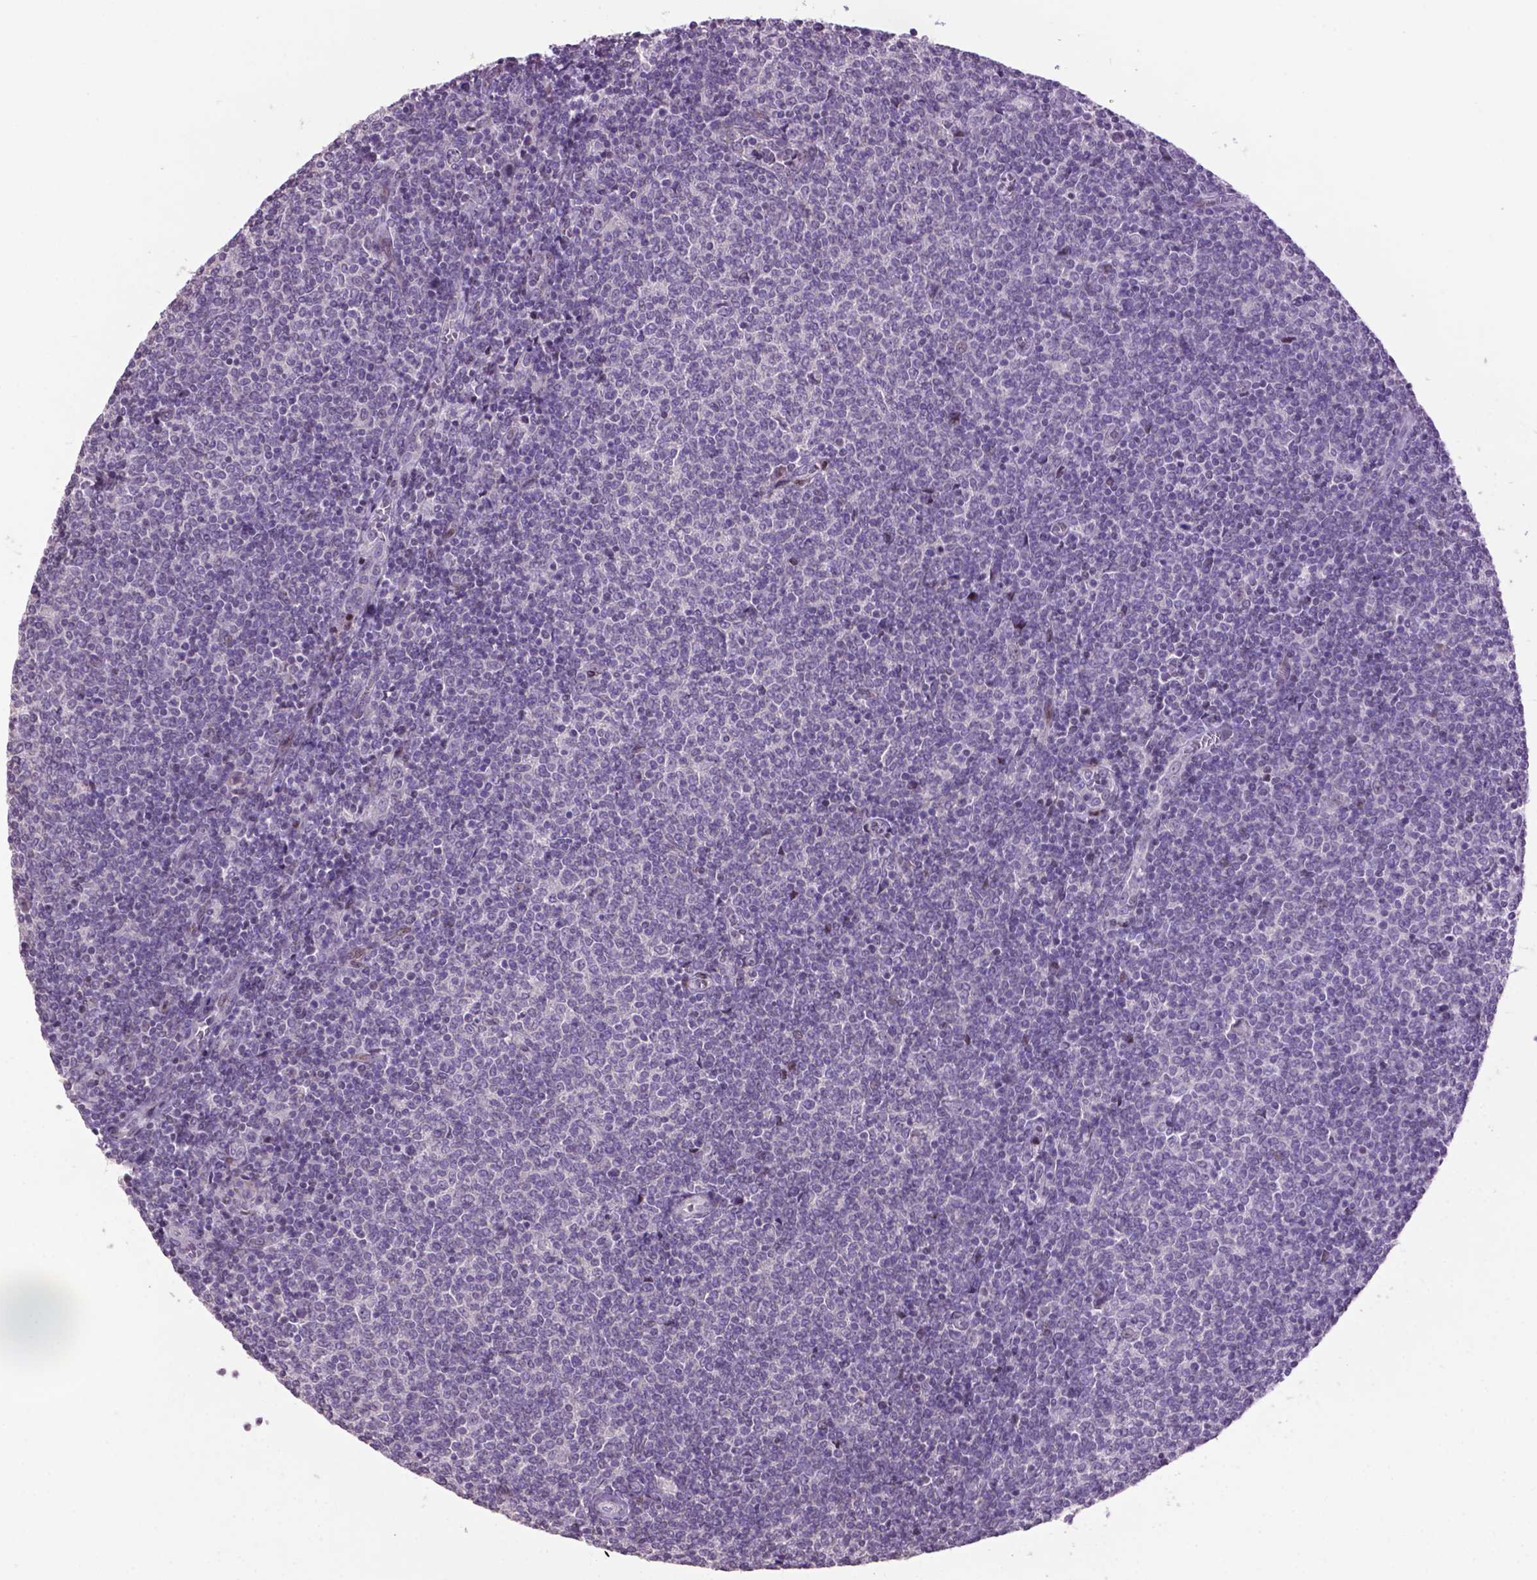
{"staining": {"intensity": "negative", "quantity": "none", "location": "none"}, "tissue": "lymphoma", "cell_type": "Tumor cells", "image_type": "cancer", "snomed": [{"axis": "morphology", "description": "Malignant lymphoma, non-Hodgkin's type, Low grade"}, {"axis": "topography", "description": "Lymph node"}], "caption": "An image of human lymphoma is negative for staining in tumor cells.", "gene": "TH", "patient": {"sex": "male", "age": 52}}